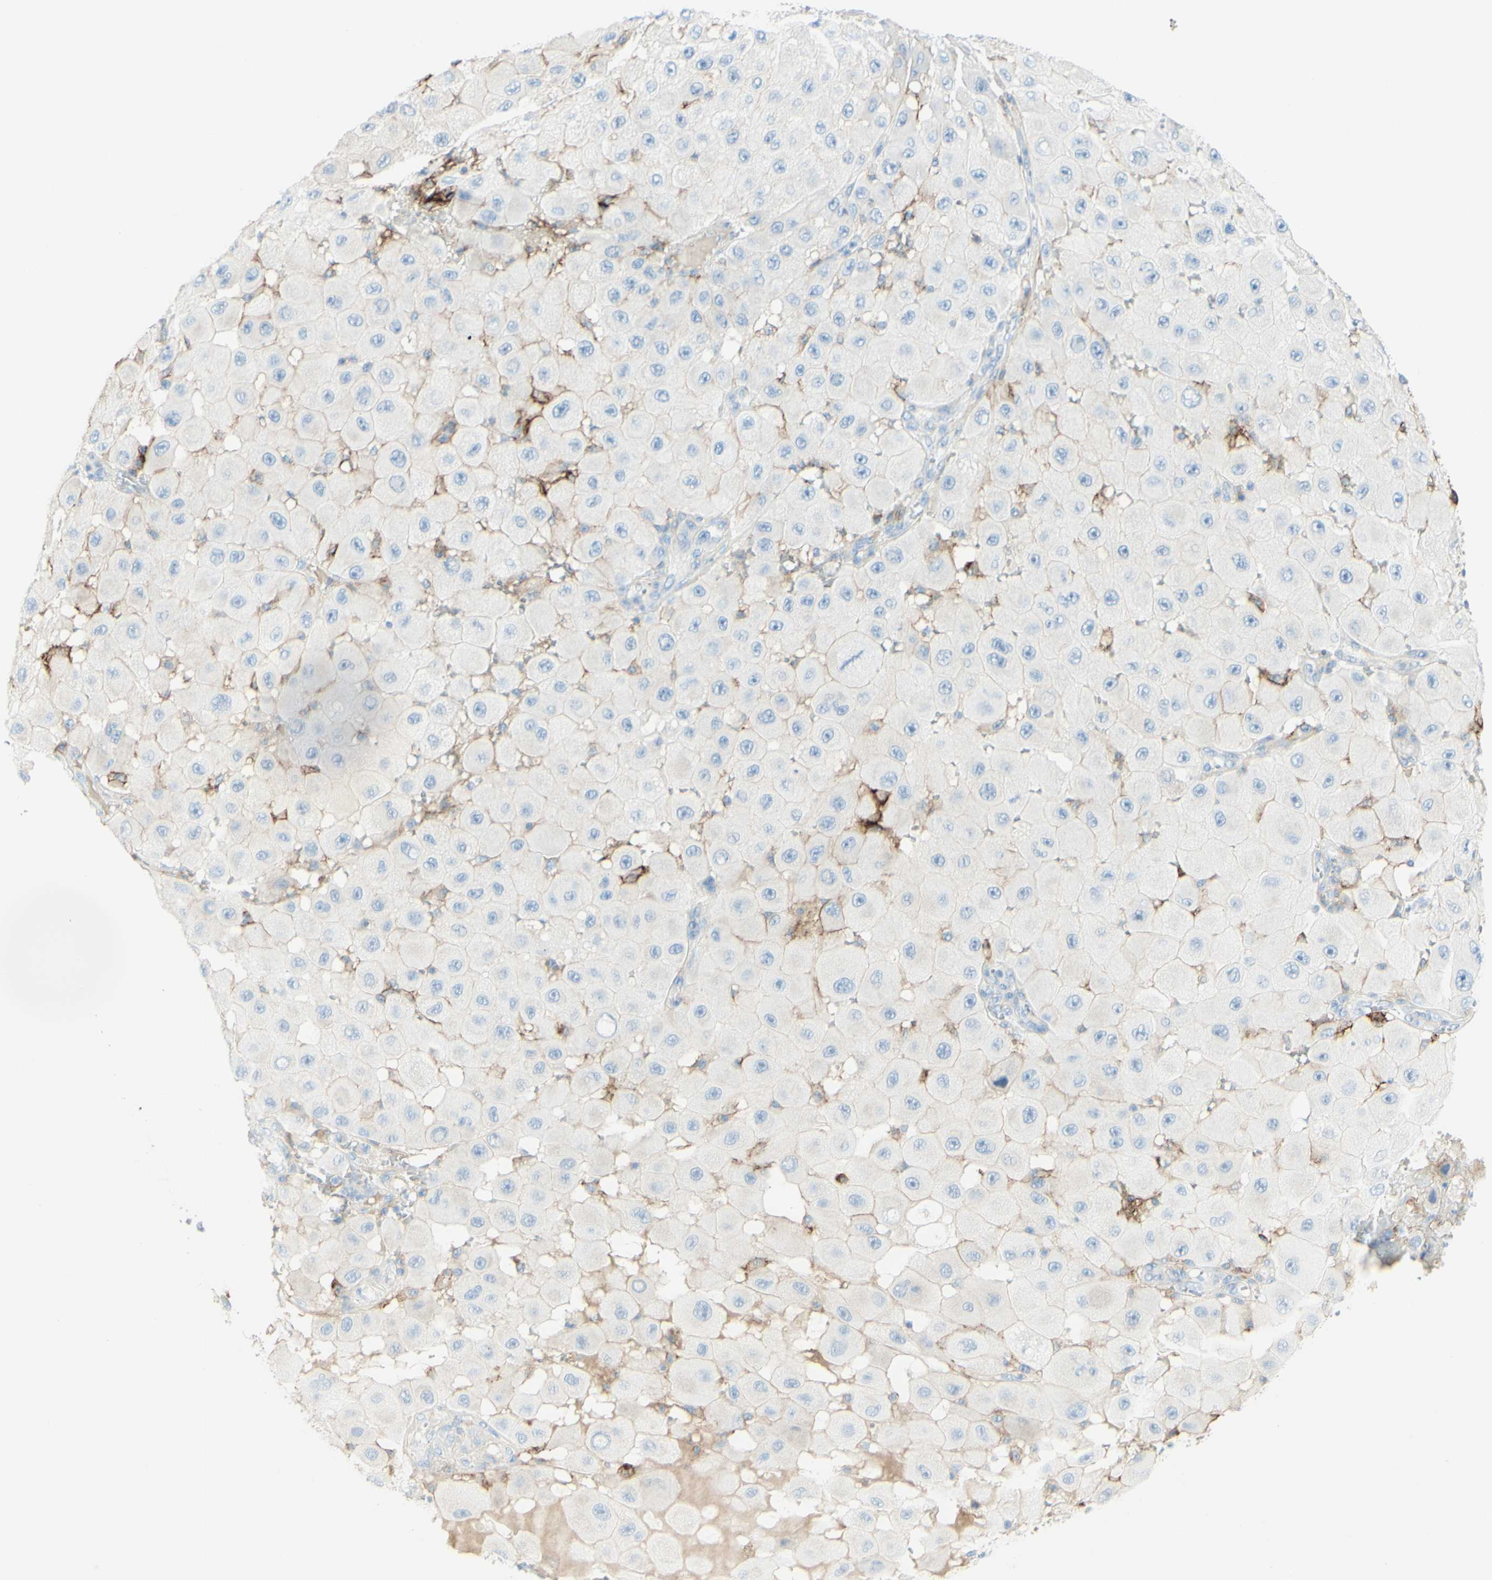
{"staining": {"intensity": "weak", "quantity": "<25%", "location": "cytoplasmic/membranous"}, "tissue": "melanoma", "cell_type": "Tumor cells", "image_type": "cancer", "snomed": [{"axis": "morphology", "description": "Malignant melanoma, NOS"}, {"axis": "topography", "description": "Skin"}], "caption": "Histopathology image shows no significant protein positivity in tumor cells of malignant melanoma. Nuclei are stained in blue.", "gene": "ALCAM", "patient": {"sex": "female", "age": 81}}